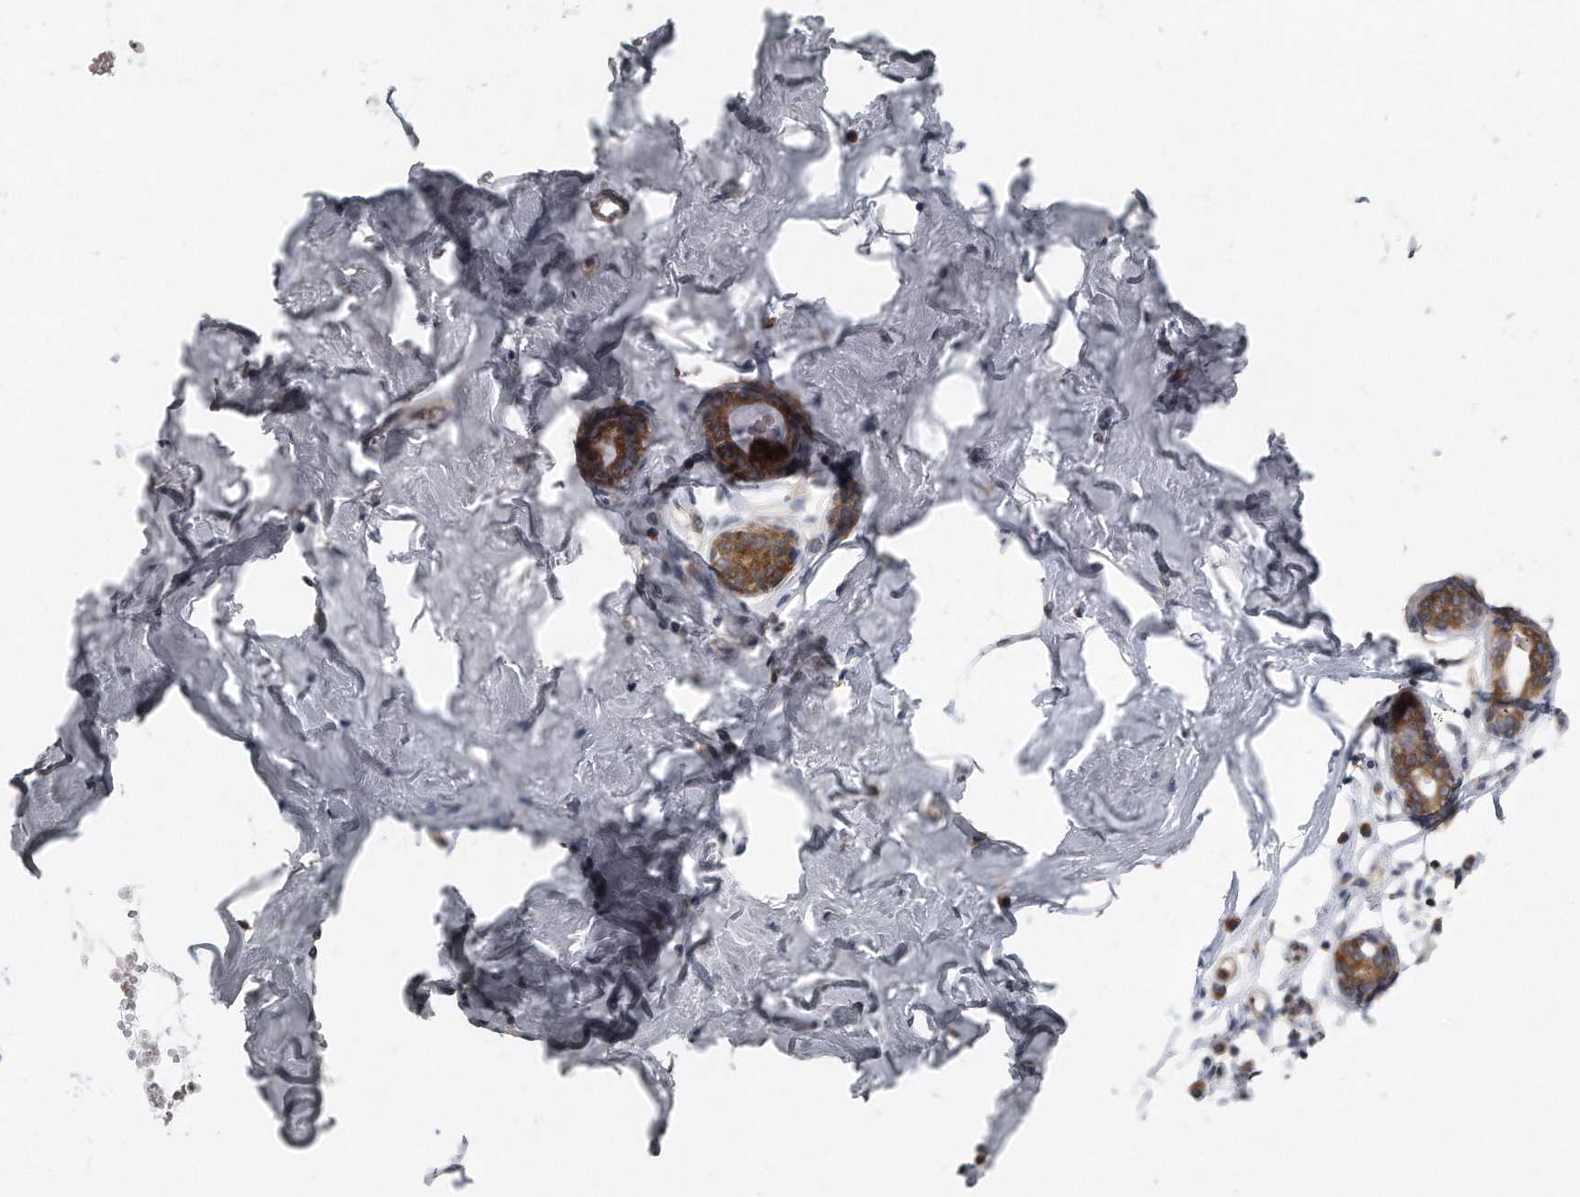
{"staining": {"intensity": "negative", "quantity": "none", "location": "none"}, "tissue": "breast", "cell_type": "Adipocytes", "image_type": "normal", "snomed": [{"axis": "morphology", "description": "Normal tissue, NOS"}, {"axis": "morphology", "description": "Adenoma, NOS"}, {"axis": "topography", "description": "Breast"}], "caption": "High power microscopy image of an immunohistochemistry micrograph of unremarkable breast, revealing no significant staining in adipocytes. (DAB IHC with hematoxylin counter stain).", "gene": "EIF3I", "patient": {"sex": "female", "age": 23}}